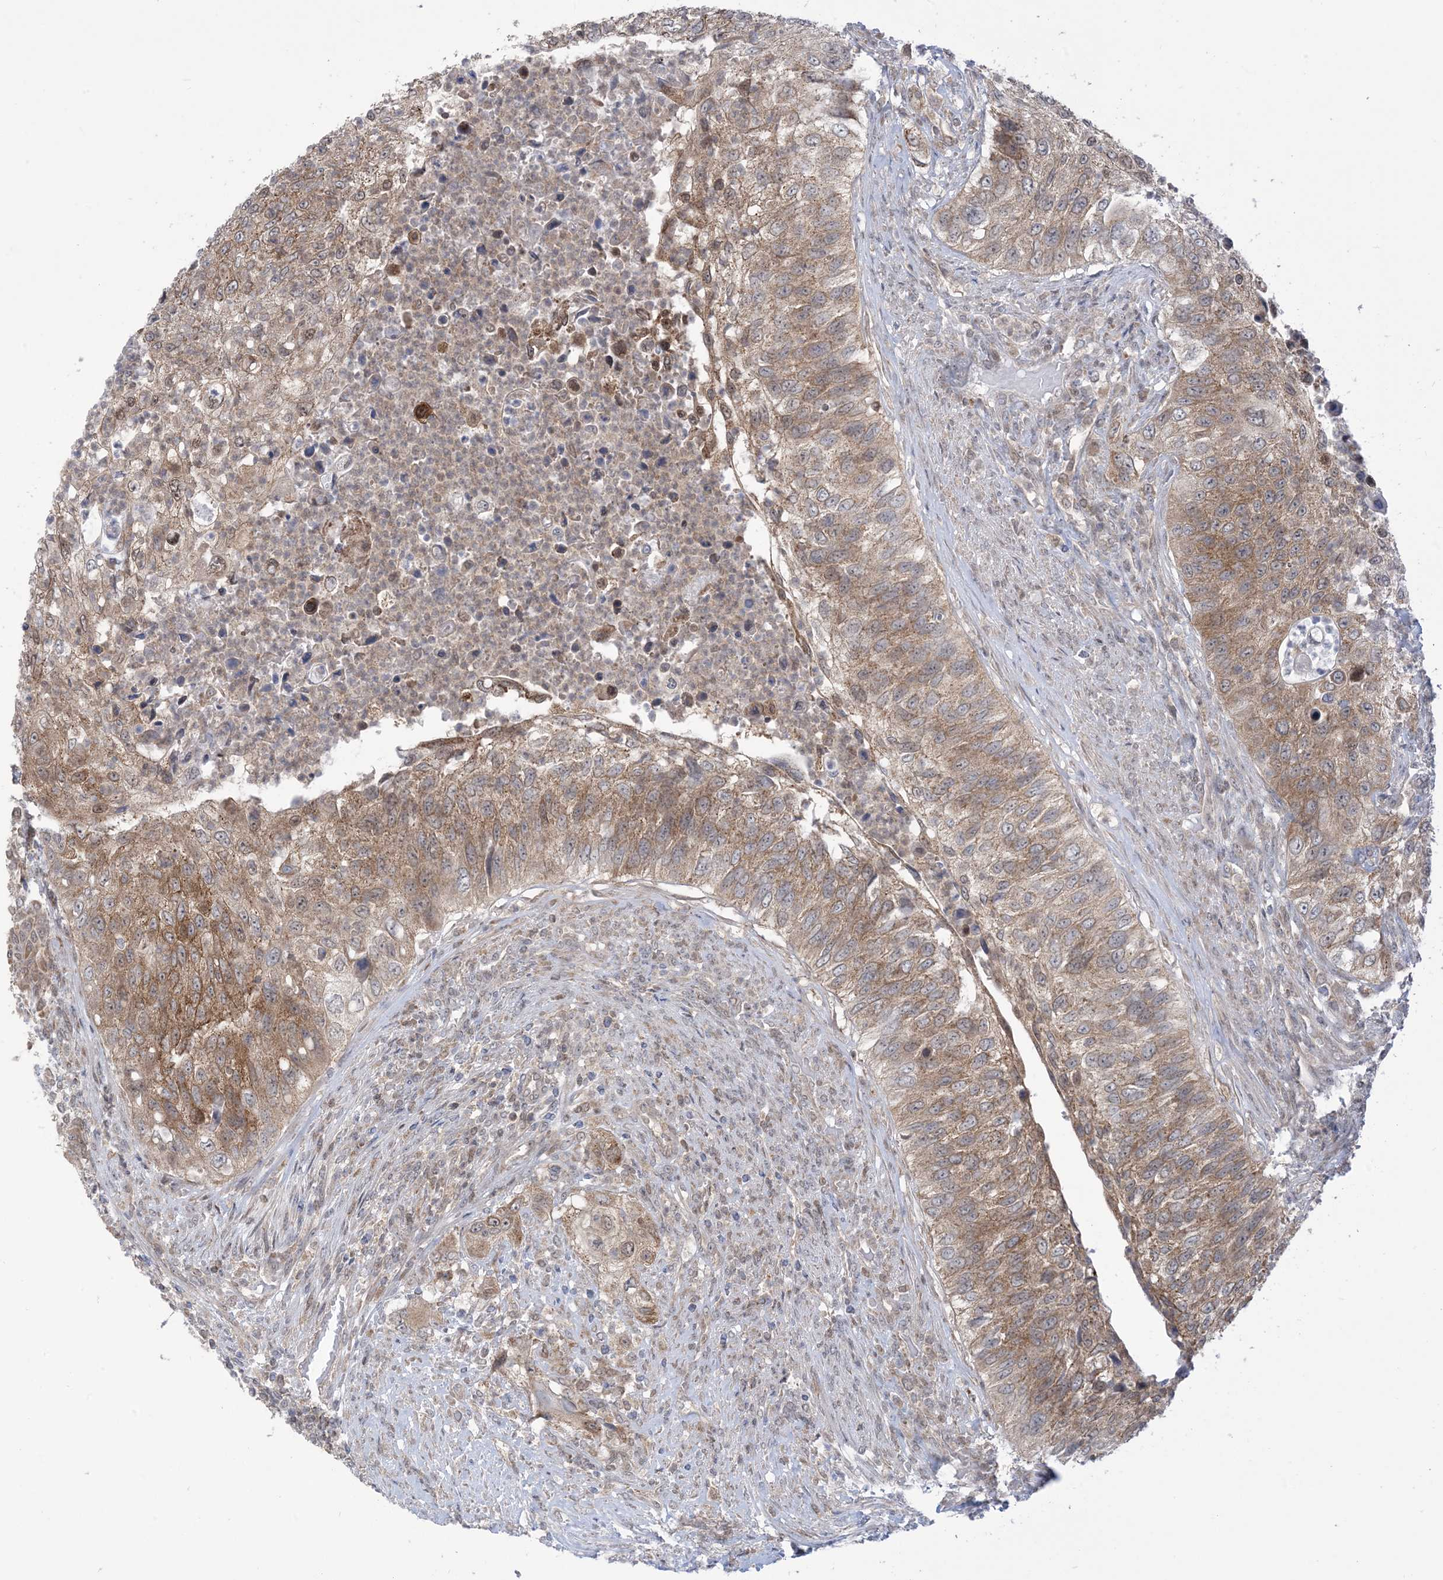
{"staining": {"intensity": "moderate", "quantity": ">75%", "location": "cytoplasmic/membranous,nuclear"}, "tissue": "urothelial cancer", "cell_type": "Tumor cells", "image_type": "cancer", "snomed": [{"axis": "morphology", "description": "Urothelial carcinoma, High grade"}, {"axis": "topography", "description": "Urinary bladder"}], "caption": "Brown immunohistochemical staining in human urothelial cancer reveals moderate cytoplasmic/membranous and nuclear expression in about >75% of tumor cells.", "gene": "CASP4", "patient": {"sex": "female", "age": 60}}